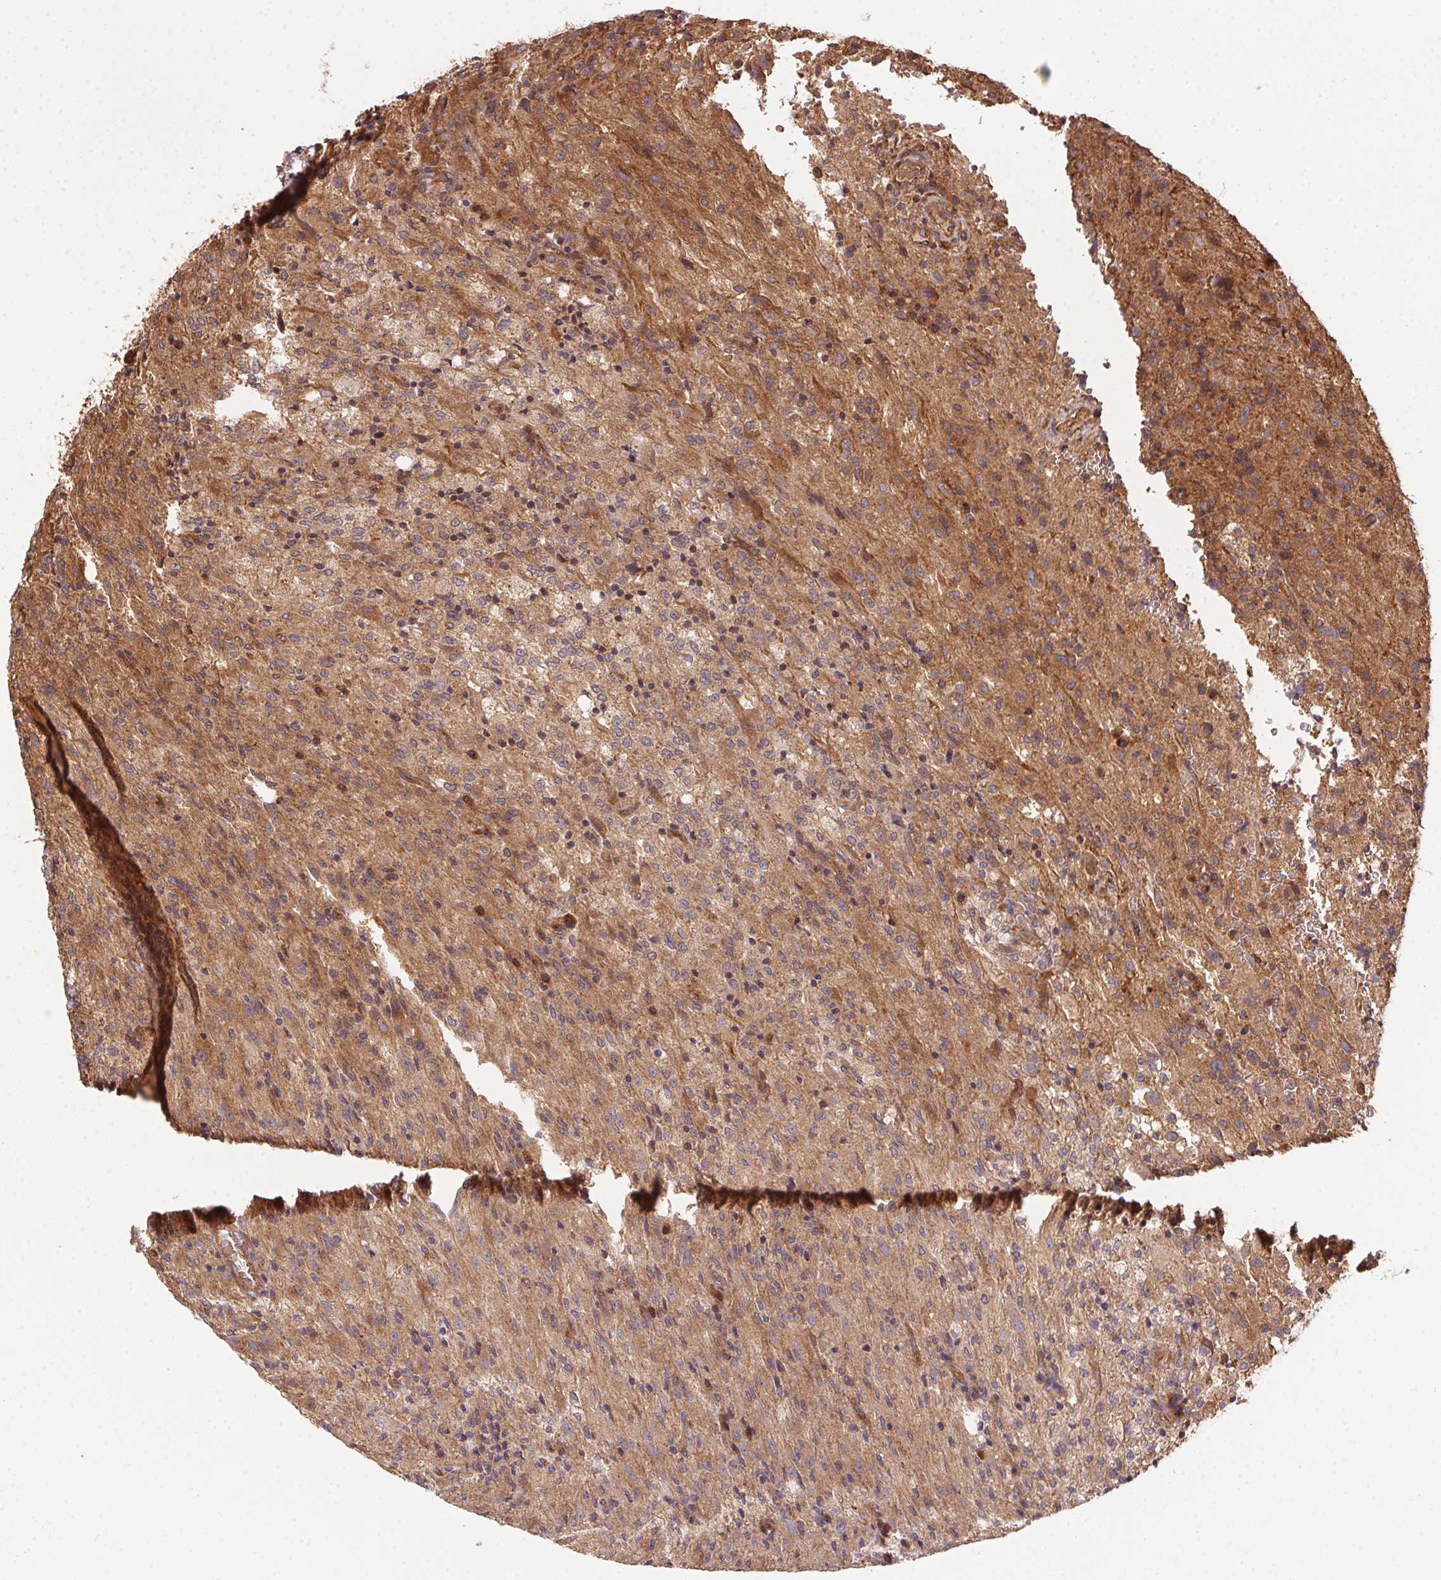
{"staining": {"intensity": "moderate", "quantity": "25%-75%", "location": "cytoplasmic/membranous"}, "tissue": "glioma", "cell_type": "Tumor cells", "image_type": "cancer", "snomed": [{"axis": "morphology", "description": "Glioma, malignant, High grade"}, {"axis": "topography", "description": "Brain"}], "caption": "This is an image of immunohistochemistry (IHC) staining of glioma, which shows moderate positivity in the cytoplasmic/membranous of tumor cells.", "gene": "USE1", "patient": {"sex": "male", "age": 68}}